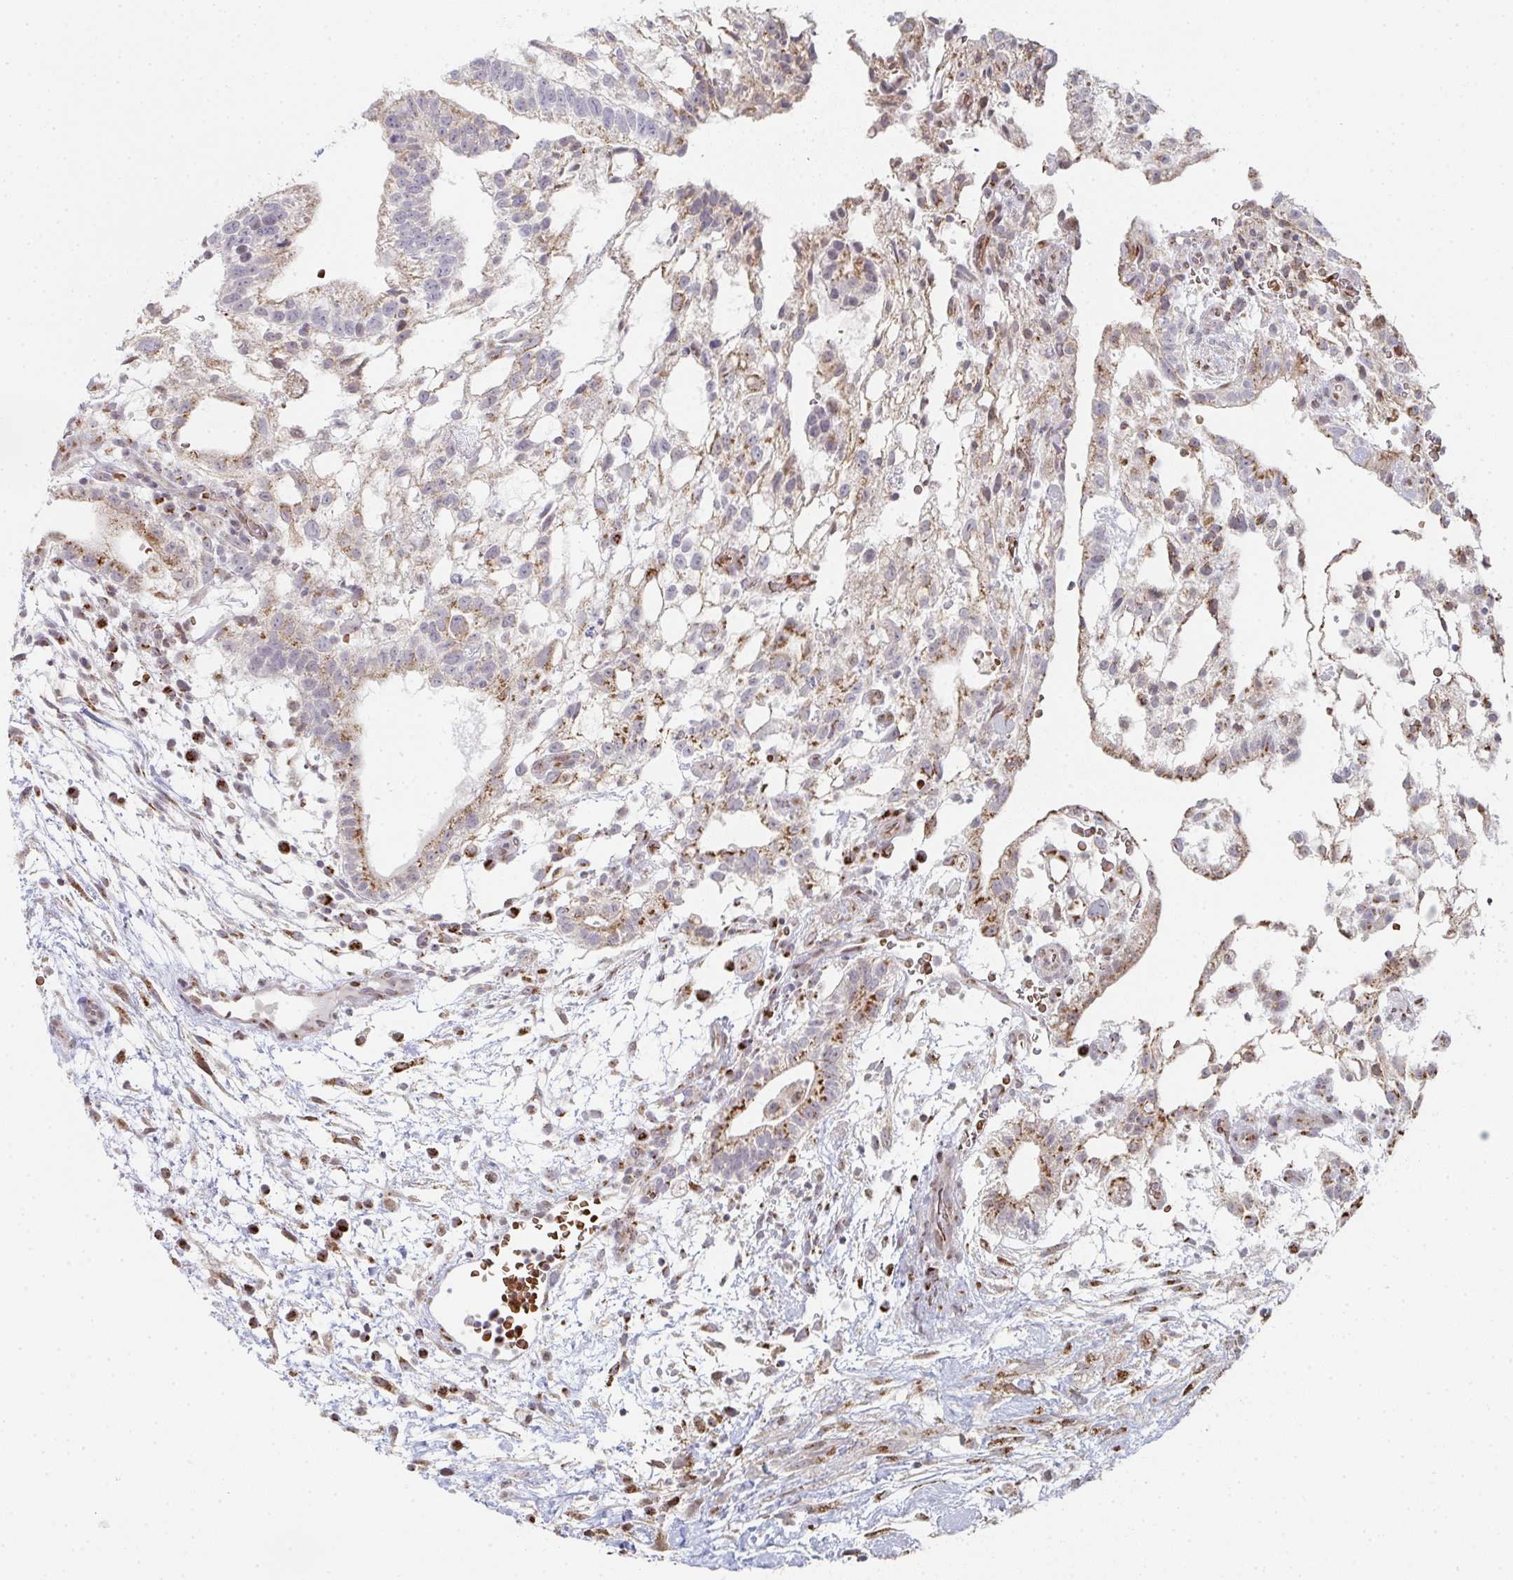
{"staining": {"intensity": "moderate", "quantity": "25%-75%", "location": "cytoplasmic/membranous"}, "tissue": "testis cancer", "cell_type": "Tumor cells", "image_type": "cancer", "snomed": [{"axis": "morphology", "description": "Carcinoma, Embryonal, NOS"}, {"axis": "topography", "description": "Testis"}], "caption": "Protein expression analysis of human testis cancer reveals moderate cytoplasmic/membranous positivity in approximately 25%-75% of tumor cells. The staining was performed using DAB, with brown indicating positive protein expression. Nuclei are stained blue with hematoxylin.", "gene": "ZNF526", "patient": {"sex": "male", "age": 32}}